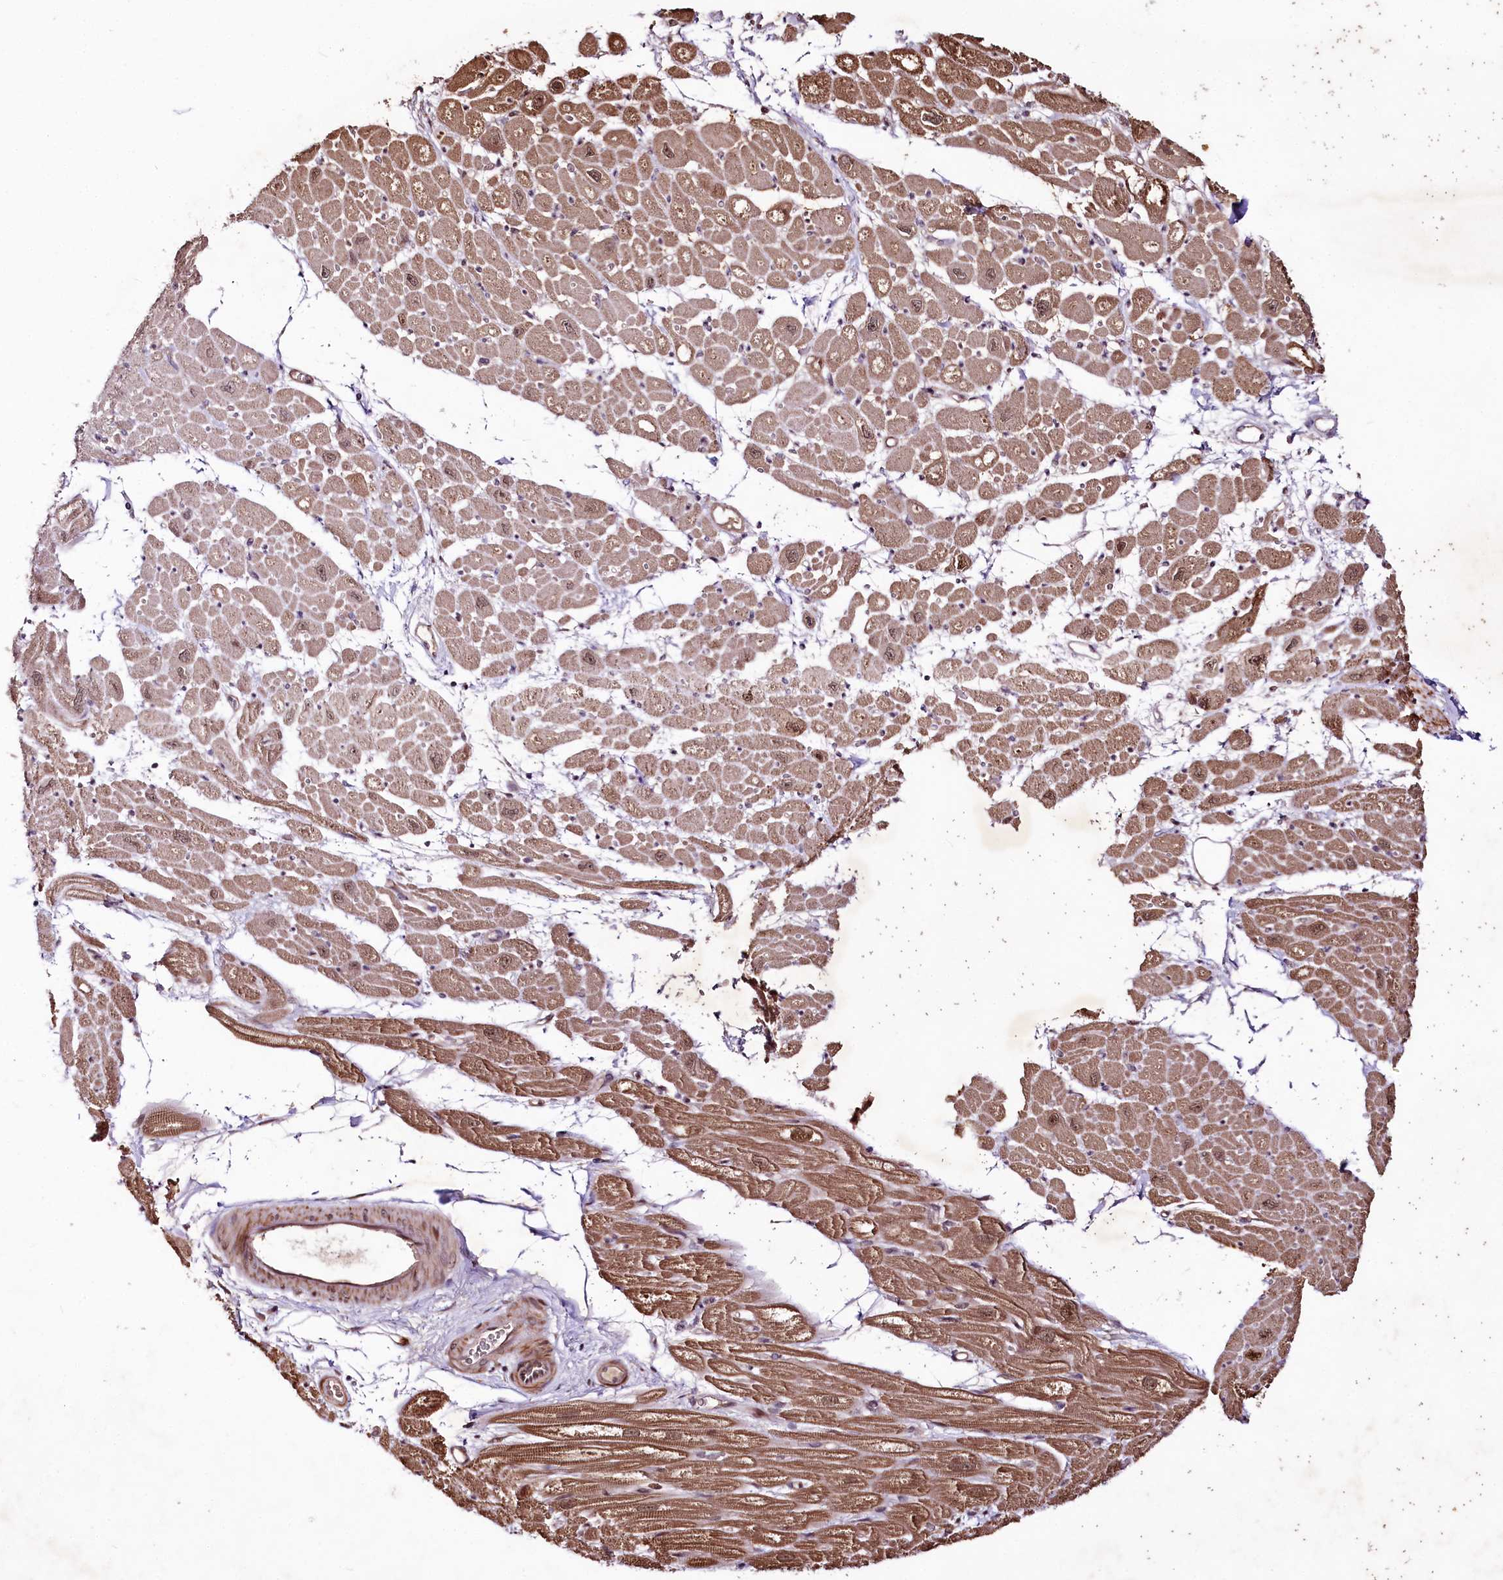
{"staining": {"intensity": "moderate", "quantity": ">75%", "location": "cytoplasmic/membranous"}, "tissue": "heart muscle", "cell_type": "Cardiomyocytes", "image_type": "normal", "snomed": [{"axis": "morphology", "description": "Normal tissue, NOS"}, {"axis": "topography", "description": "Heart"}], "caption": "Immunohistochemistry of normal human heart muscle demonstrates medium levels of moderate cytoplasmic/membranous positivity in about >75% of cardiomyocytes.", "gene": "DMP1", "patient": {"sex": "male", "age": 50}}